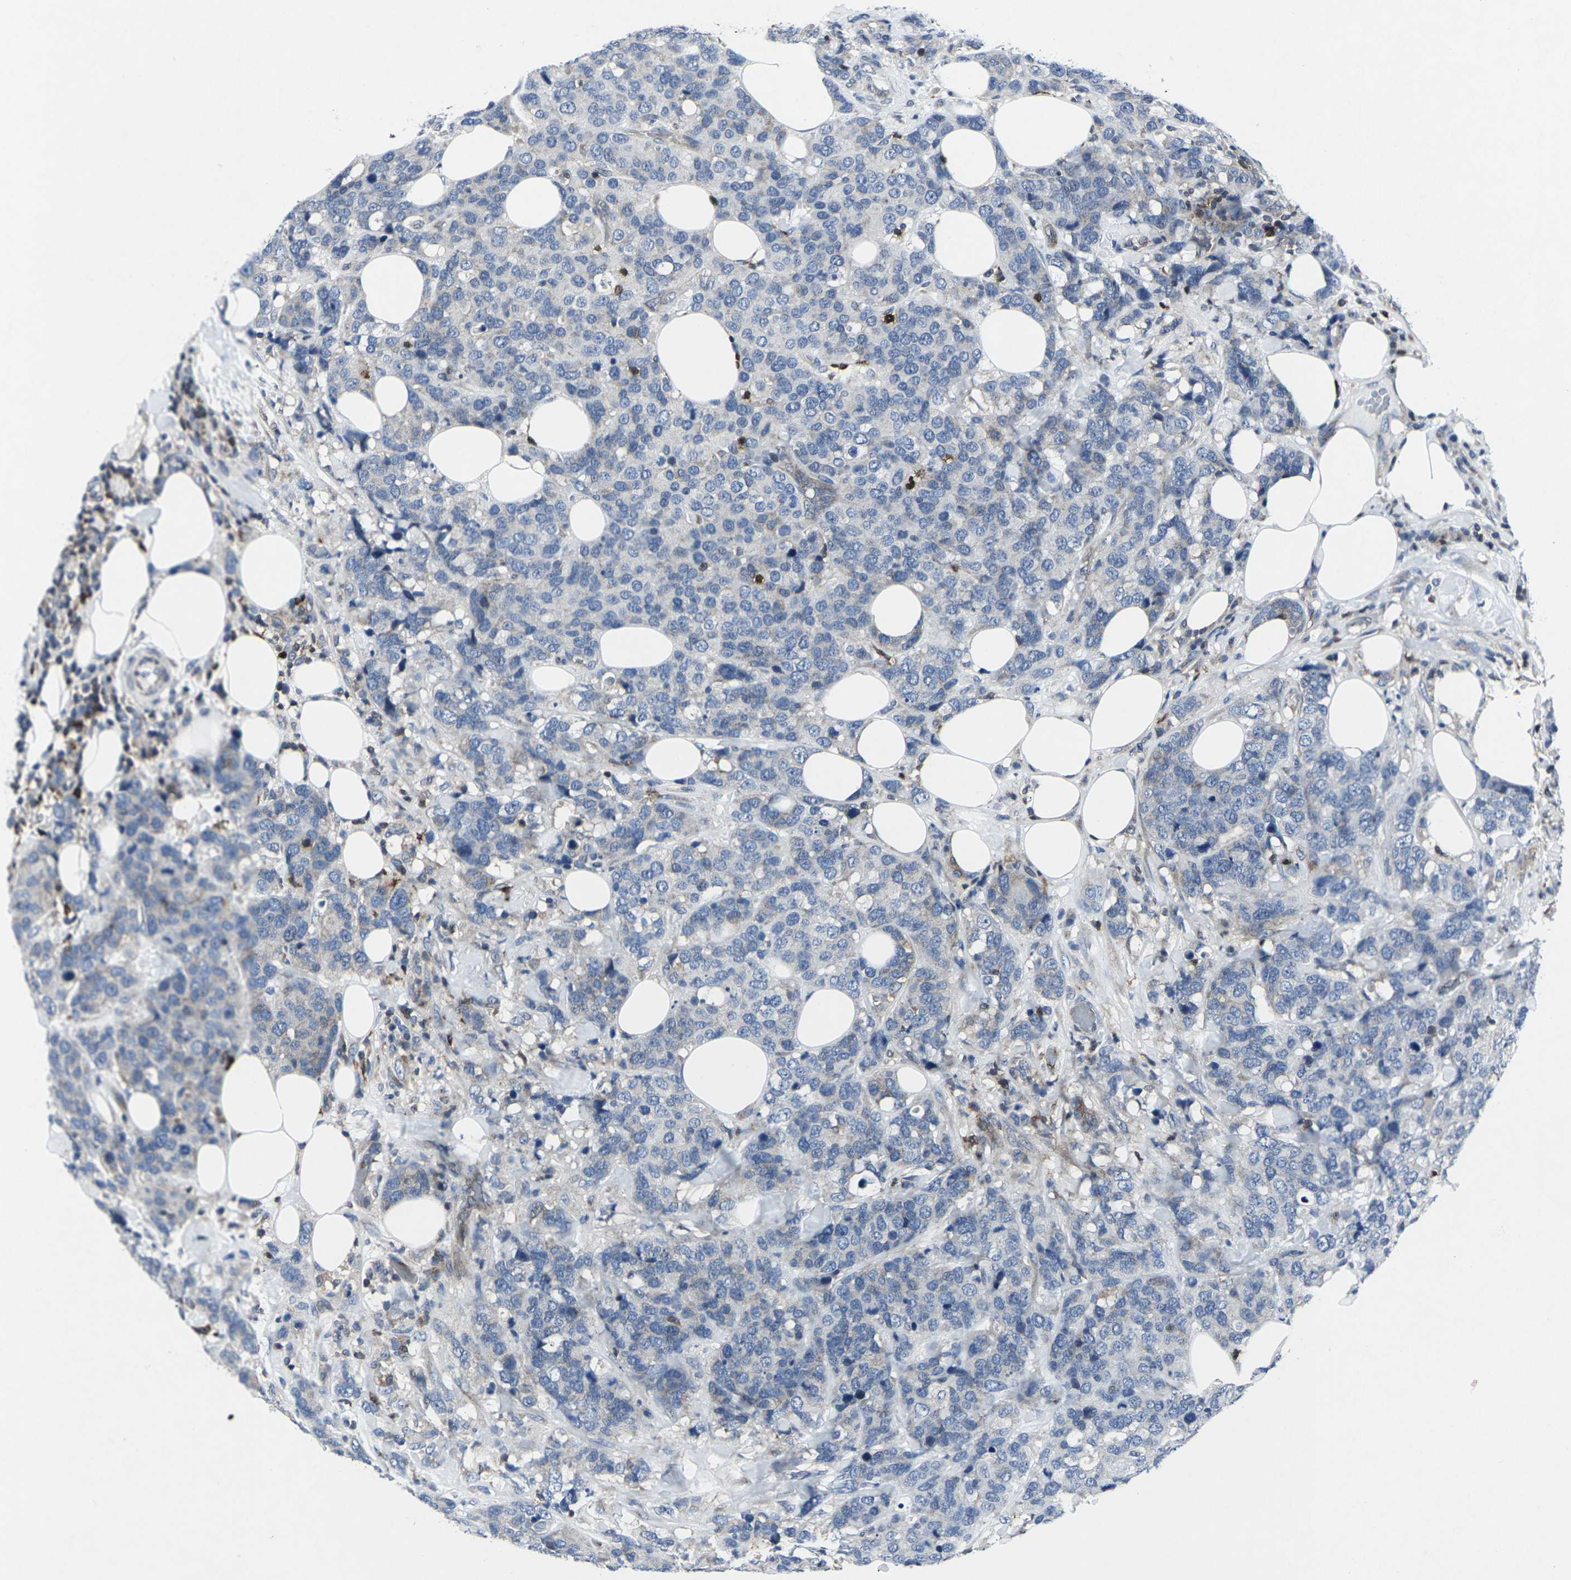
{"staining": {"intensity": "weak", "quantity": "<25%", "location": "cytoplasmic/membranous"}, "tissue": "breast cancer", "cell_type": "Tumor cells", "image_type": "cancer", "snomed": [{"axis": "morphology", "description": "Lobular carcinoma"}, {"axis": "topography", "description": "Breast"}], "caption": "Tumor cells show no significant positivity in breast lobular carcinoma. (DAB immunohistochemistry with hematoxylin counter stain).", "gene": "STAT4", "patient": {"sex": "female", "age": 59}}